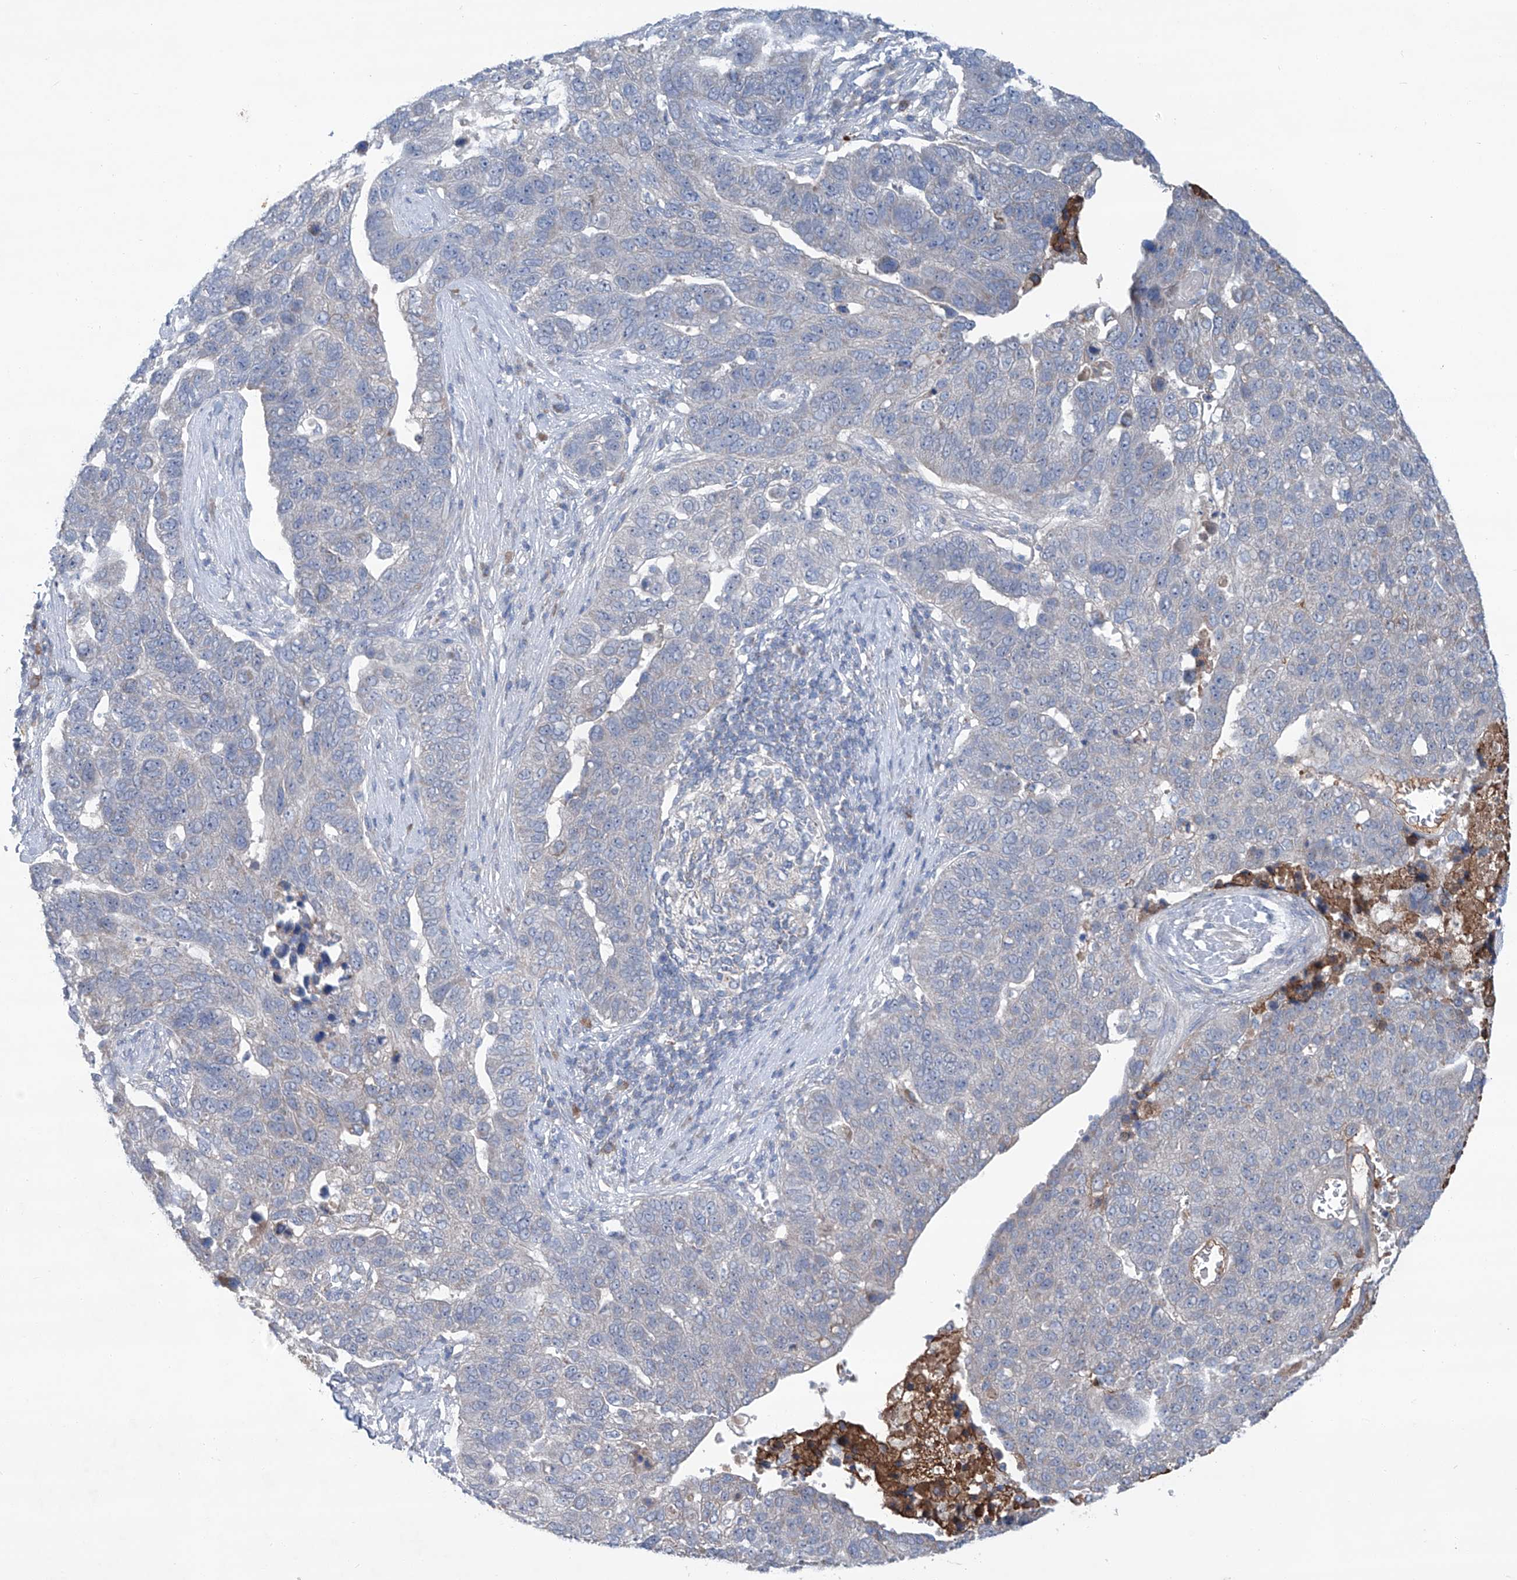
{"staining": {"intensity": "negative", "quantity": "none", "location": "none"}, "tissue": "pancreatic cancer", "cell_type": "Tumor cells", "image_type": "cancer", "snomed": [{"axis": "morphology", "description": "Adenocarcinoma, NOS"}, {"axis": "topography", "description": "Pancreas"}], "caption": "A high-resolution photomicrograph shows IHC staining of pancreatic cancer, which displays no significant expression in tumor cells.", "gene": "SIX4", "patient": {"sex": "female", "age": 61}}